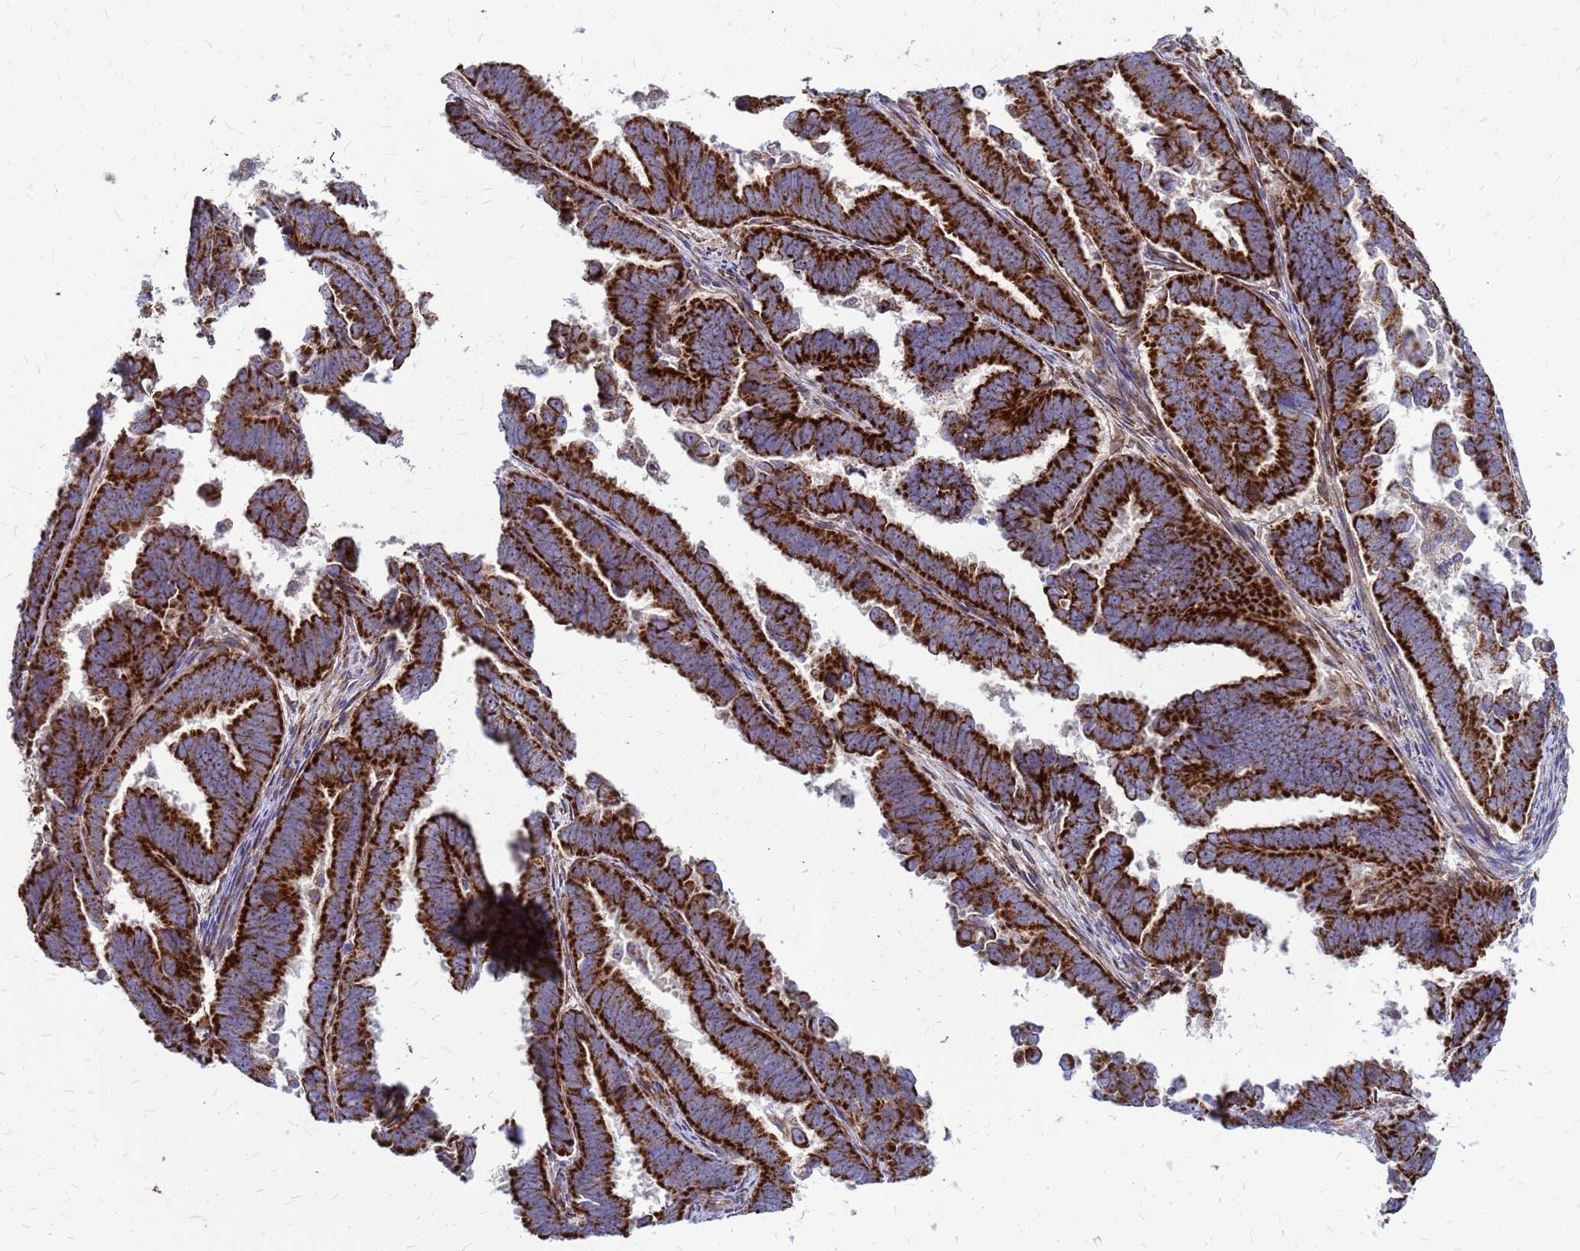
{"staining": {"intensity": "strong", "quantity": ">75%", "location": "cytoplasmic/membranous"}, "tissue": "endometrial cancer", "cell_type": "Tumor cells", "image_type": "cancer", "snomed": [{"axis": "morphology", "description": "Adenocarcinoma, NOS"}, {"axis": "topography", "description": "Endometrium"}], "caption": "Endometrial cancer tissue displays strong cytoplasmic/membranous expression in about >75% of tumor cells", "gene": "FSTL4", "patient": {"sex": "female", "age": 75}}